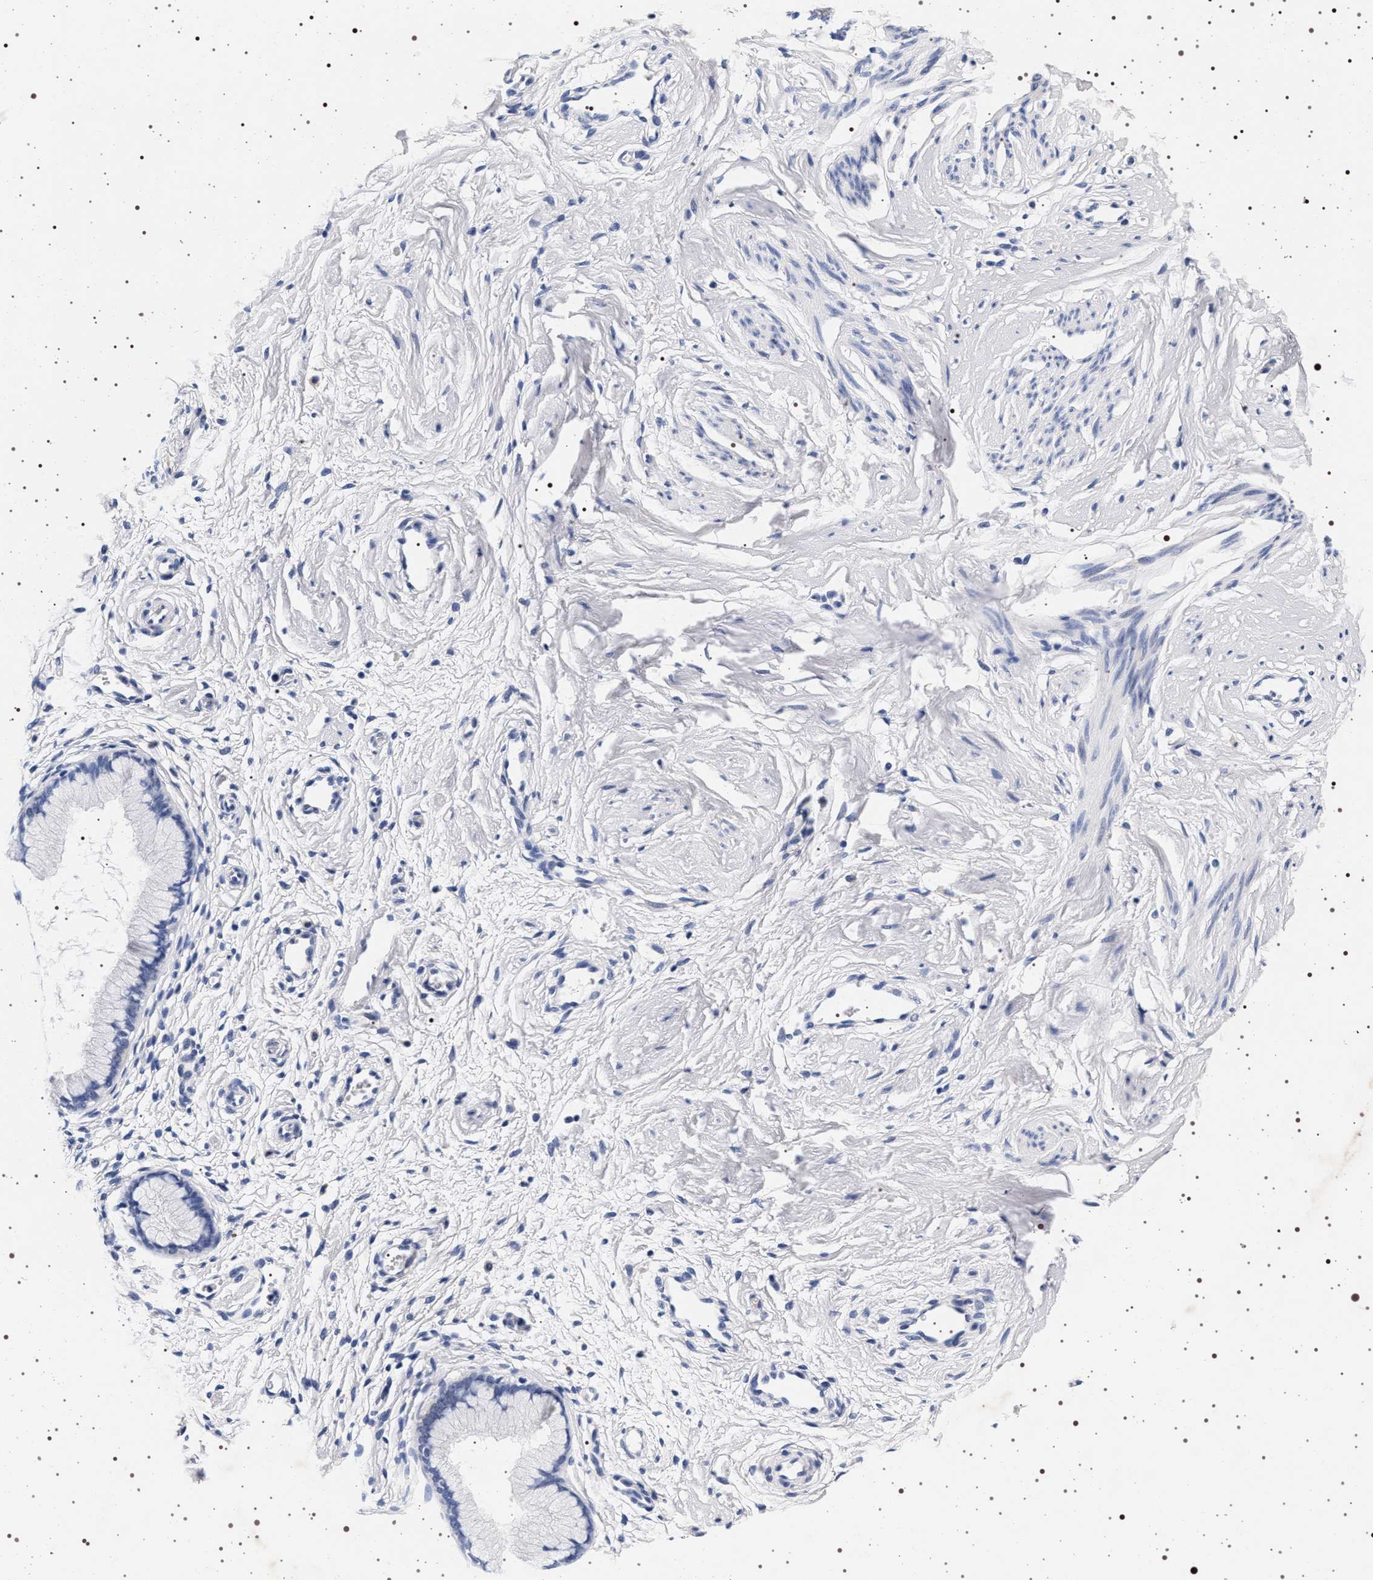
{"staining": {"intensity": "negative", "quantity": "none", "location": "none"}, "tissue": "cervix", "cell_type": "Glandular cells", "image_type": "normal", "snomed": [{"axis": "morphology", "description": "Normal tissue, NOS"}, {"axis": "topography", "description": "Cervix"}], "caption": "The image demonstrates no staining of glandular cells in unremarkable cervix.", "gene": "SYN1", "patient": {"sex": "female", "age": 65}}